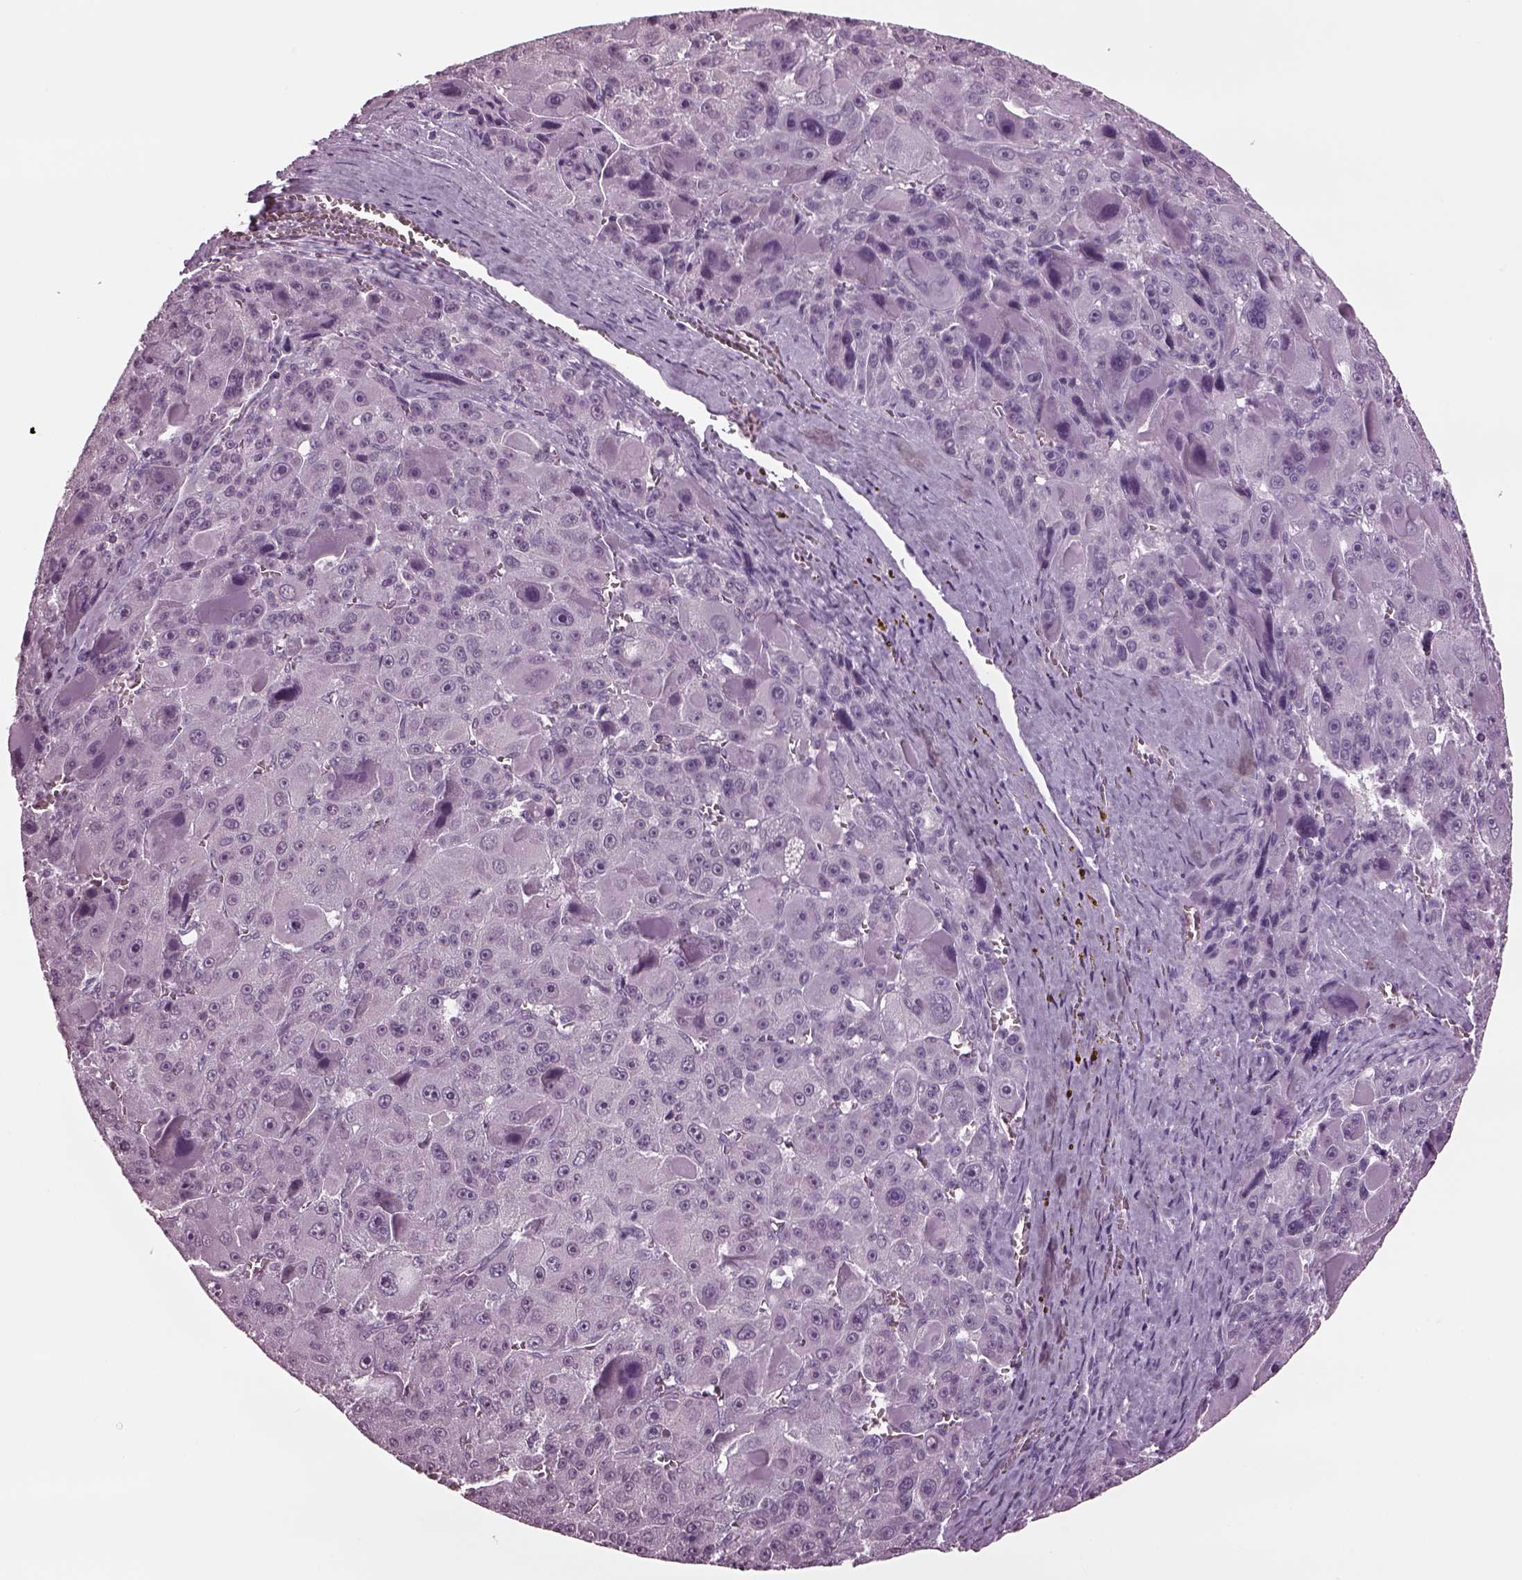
{"staining": {"intensity": "negative", "quantity": "none", "location": "none"}, "tissue": "liver cancer", "cell_type": "Tumor cells", "image_type": "cancer", "snomed": [{"axis": "morphology", "description": "Carcinoma, Hepatocellular, NOS"}, {"axis": "topography", "description": "Liver"}], "caption": "A high-resolution micrograph shows immunohistochemistry staining of liver hepatocellular carcinoma, which demonstrates no significant staining in tumor cells.", "gene": "TPPP2", "patient": {"sex": "male", "age": 76}}